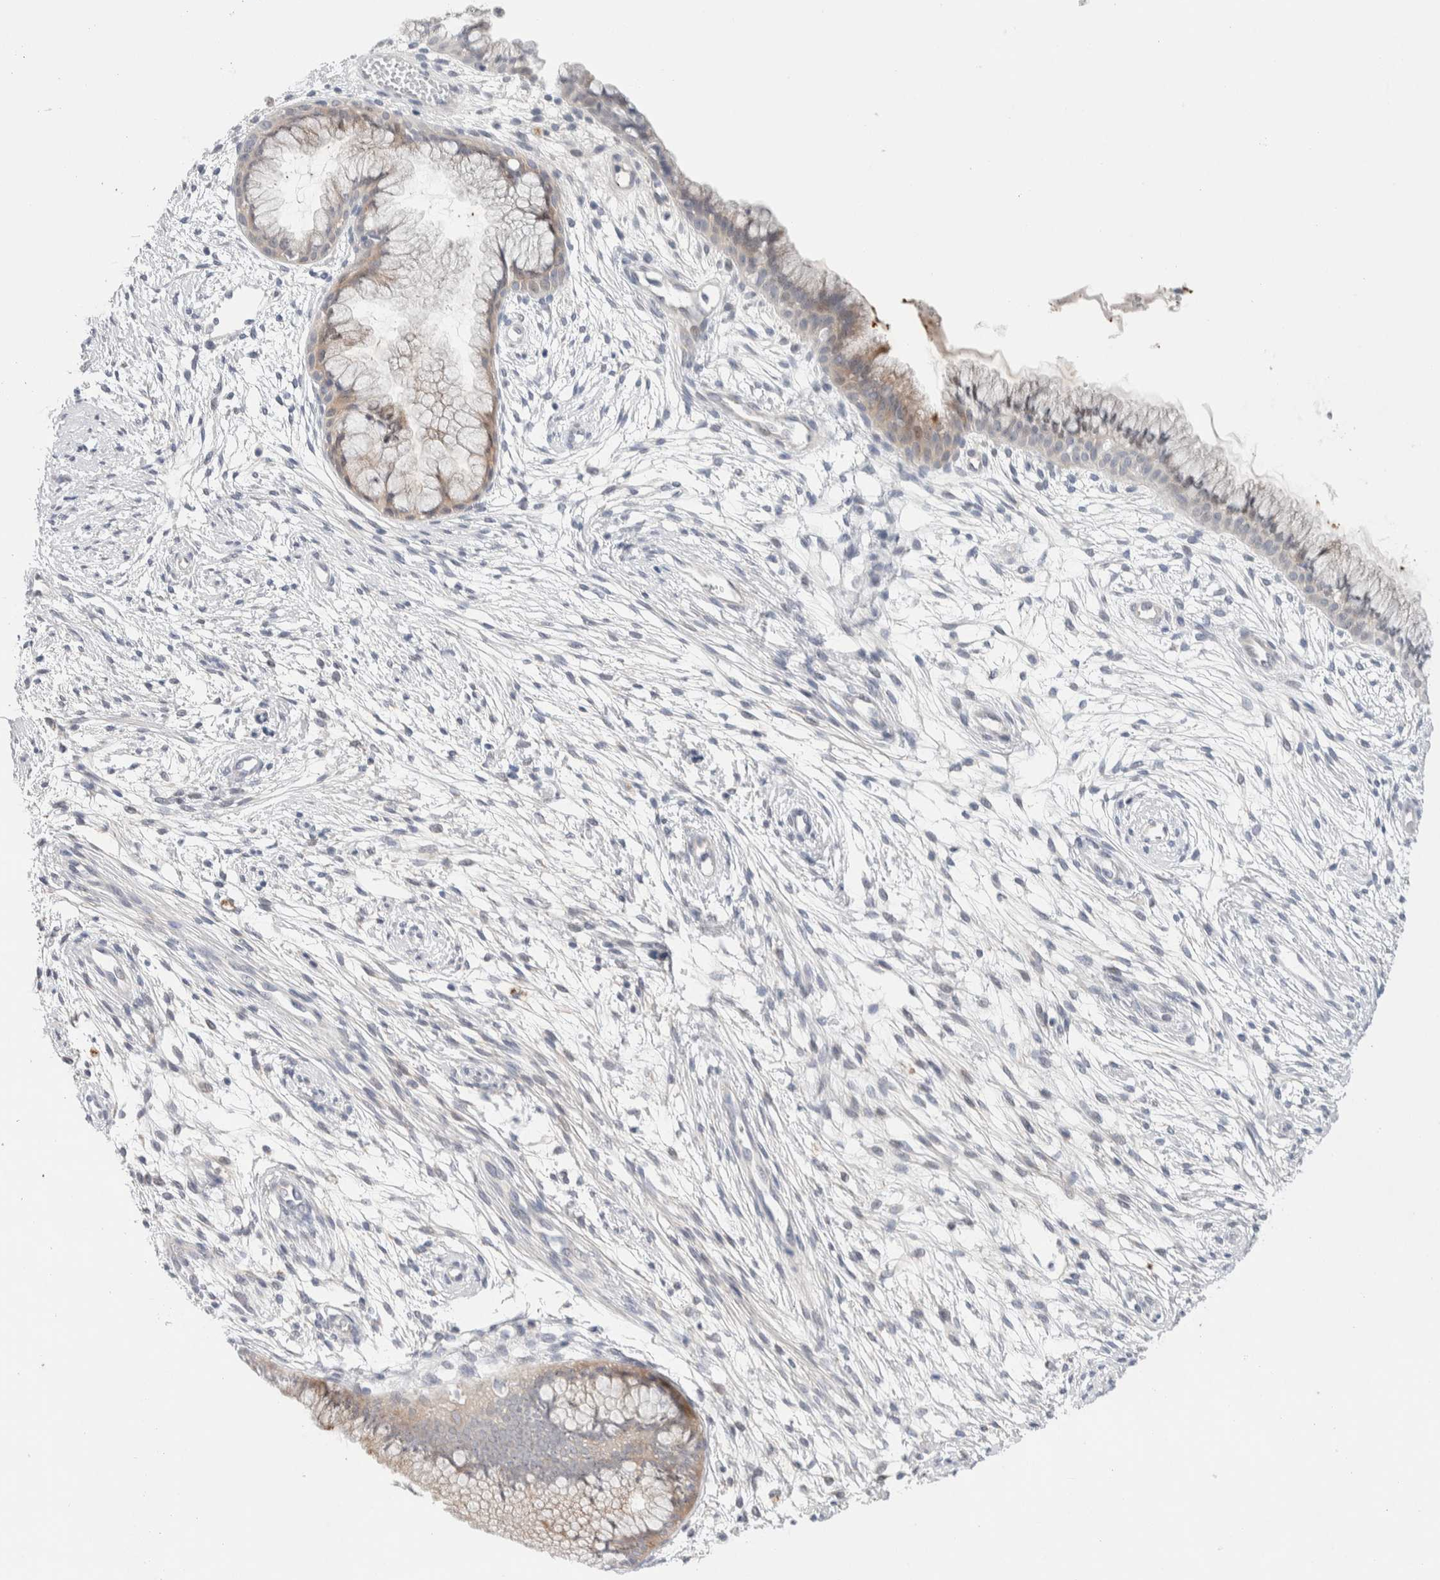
{"staining": {"intensity": "weak", "quantity": "25%-75%", "location": "cytoplasmic/membranous"}, "tissue": "cervix", "cell_type": "Glandular cells", "image_type": "normal", "snomed": [{"axis": "morphology", "description": "Normal tissue, NOS"}, {"axis": "topography", "description": "Cervix"}], "caption": "Cervix was stained to show a protein in brown. There is low levels of weak cytoplasmic/membranous staining in approximately 25%-75% of glandular cells.", "gene": "DNAJB6", "patient": {"sex": "female", "age": 39}}